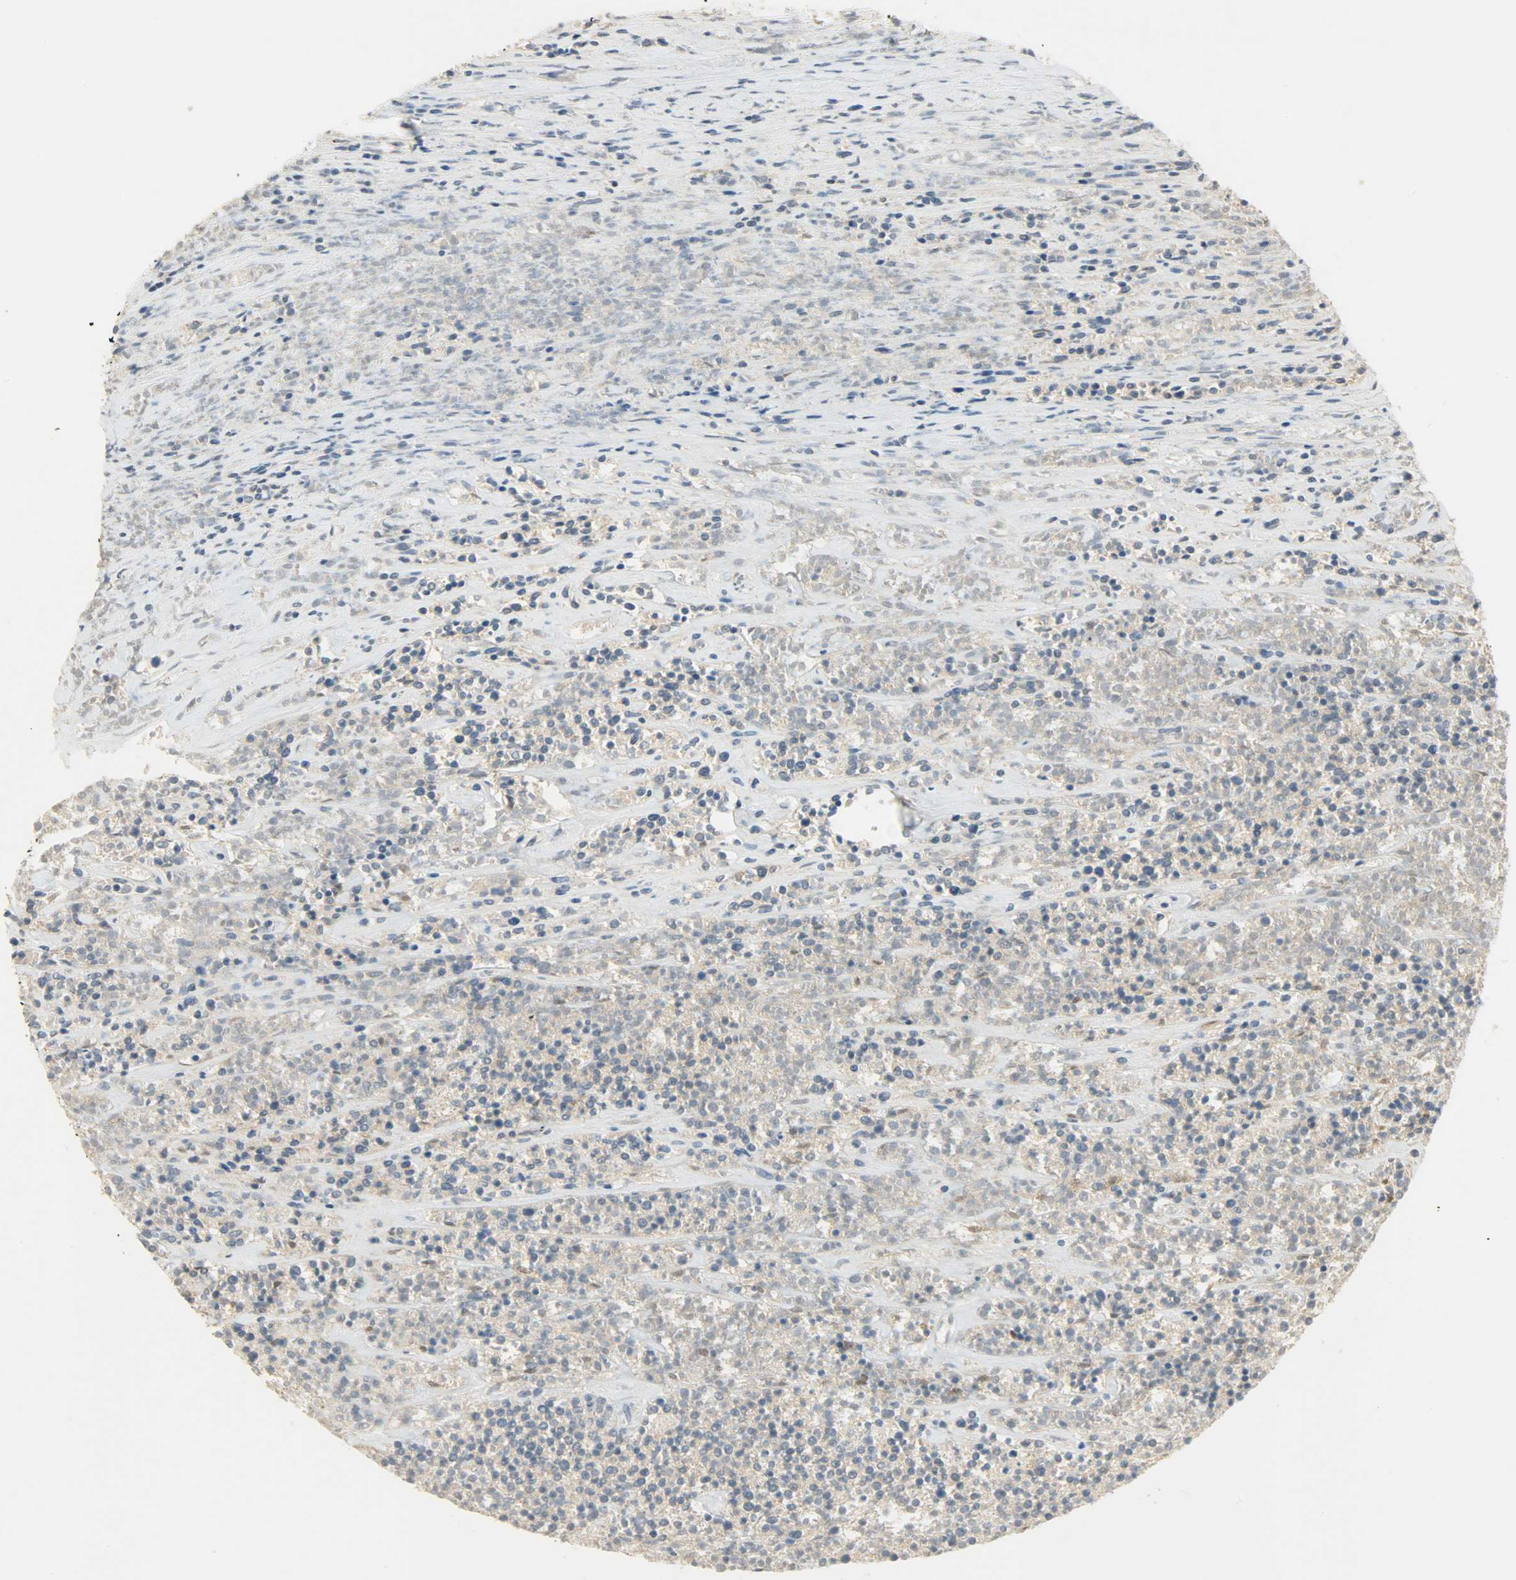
{"staining": {"intensity": "weak", "quantity": ">75%", "location": "cytoplasmic/membranous"}, "tissue": "lymphoma", "cell_type": "Tumor cells", "image_type": "cancer", "snomed": [{"axis": "morphology", "description": "Malignant lymphoma, non-Hodgkin's type, High grade"}, {"axis": "topography", "description": "Lymph node"}], "caption": "Tumor cells demonstrate low levels of weak cytoplasmic/membranous expression in about >75% of cells in human high-grade malignant lymphoma, non-Hodgkin's type.", "gene": "C1orf198", "patient": {"sex": "female", "age": 73}}